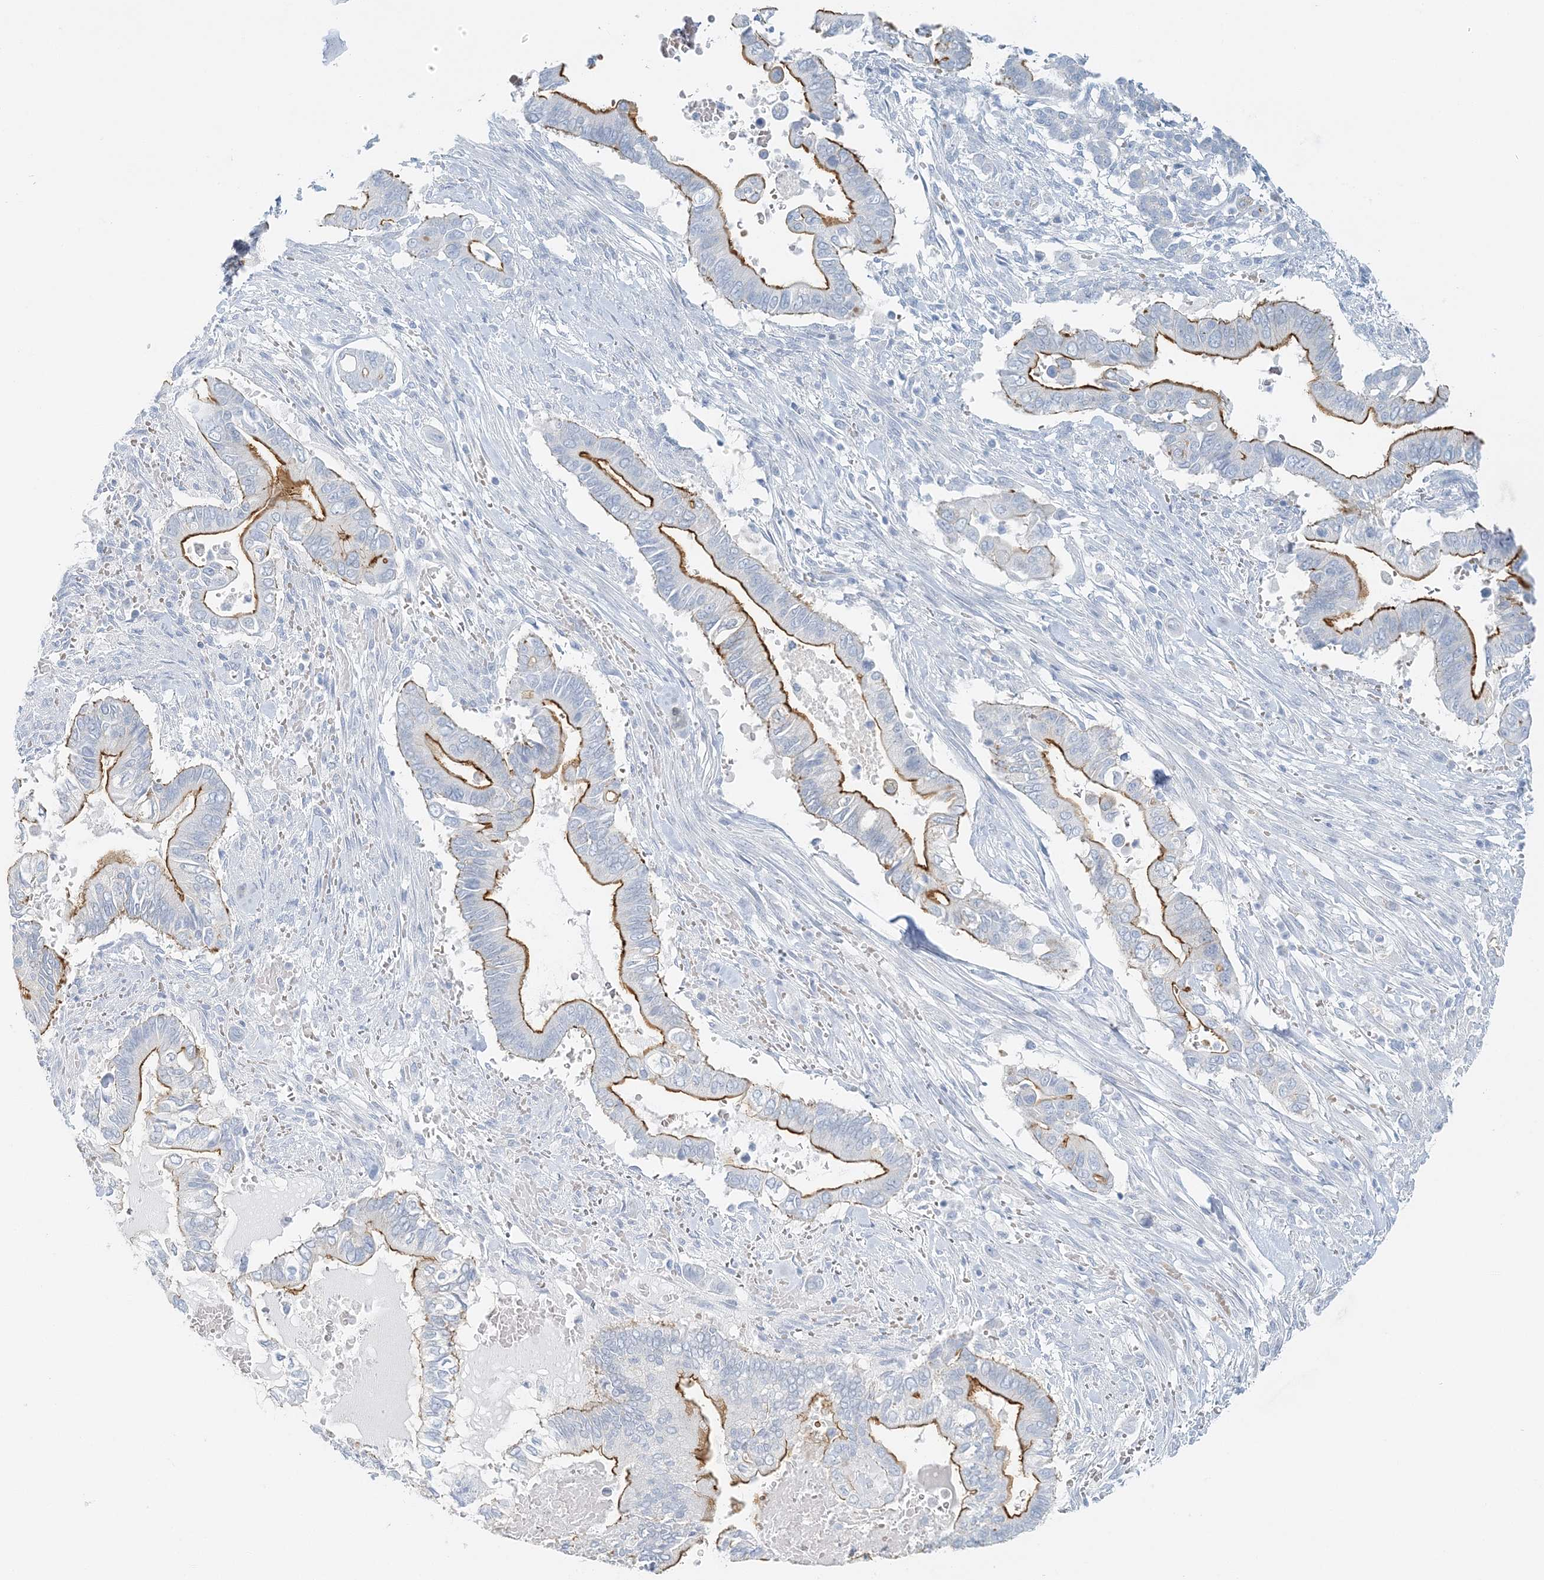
{"staining": {"intensity": "strong", "quantity": ">75%", "location": "cytoplasmic/membranous"}, "tissue": "pancreatic cancer", "cell_type": "Tumor cells", "image_type": "cancer", "snomed": [{"axis": "morphology", "description": "Adenocarcinoma, NOS"}, {"axis": "topography", "description": "Pancreas"}], "caption": "A micrograph showing strong cytoplasmic/membranous expression in about >75% of tumor cells in pancreatic adenocarcinoma, as visualized by brown immunohistochemical staining.", "gene": "VILL", "patient": {"sex": "male", "age": 68}}